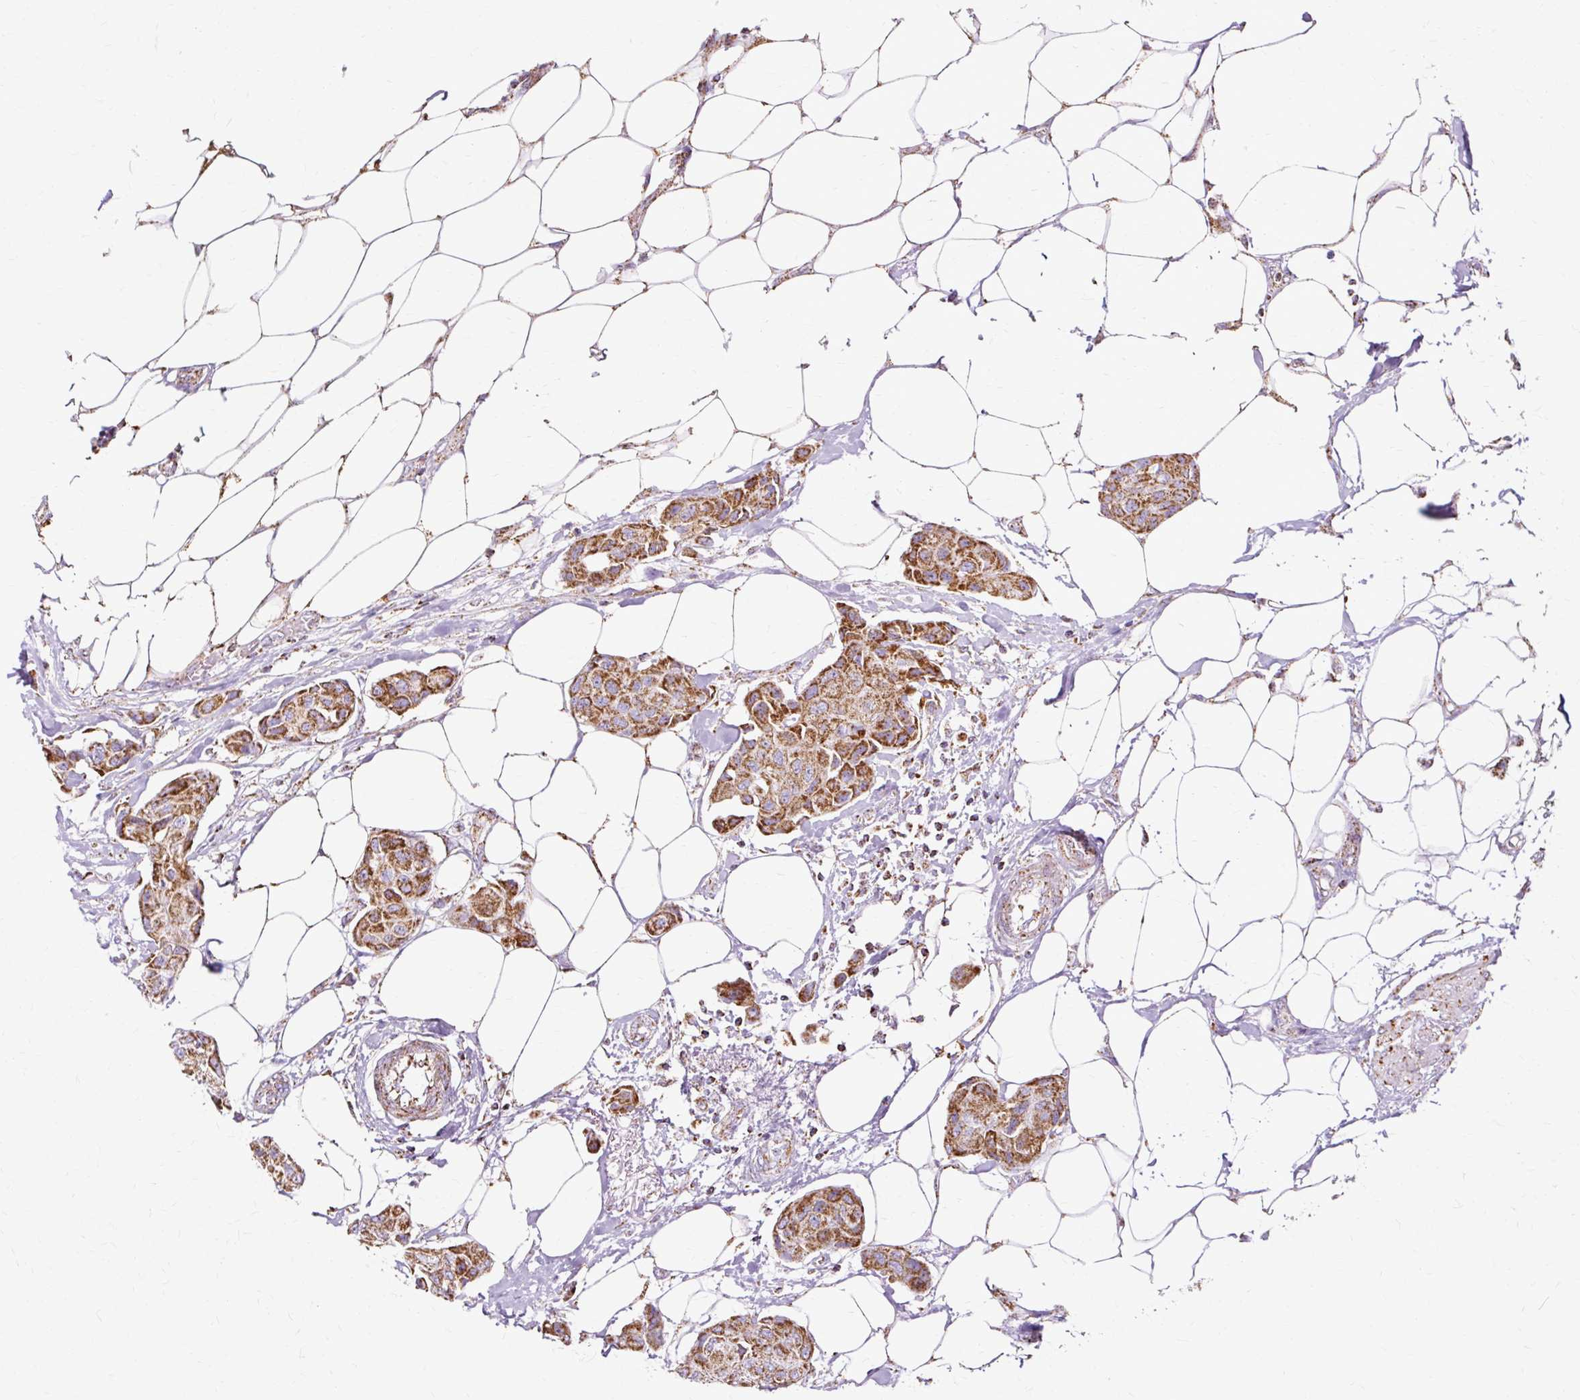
{"staining": {"intensity": "moderate", "quantity": ">75%", "location": "cytoplasmic/membranous"}, "tissue": "breast cancer", "cell_type": "Tumor cells", "image_type": "cancer", "snomed": [{"axis": "morphology", "description": "Duct carcinoma"}, {"axis": "topography", "description": "Breast"}, {"axis": "topography", "description": "Lymph node"}], "caption": "A high-resolution photomicrograph shows IHC staining of intraductal carcinoma (breast), which demonstrates moderate cytoplasmic/membranous staining in approximately >75% of tumor cells. (DAB IHC with brightfield microscopy, high magnification).", "gene": "DLAT", "patient": {"sex": "female", "age": 80}}